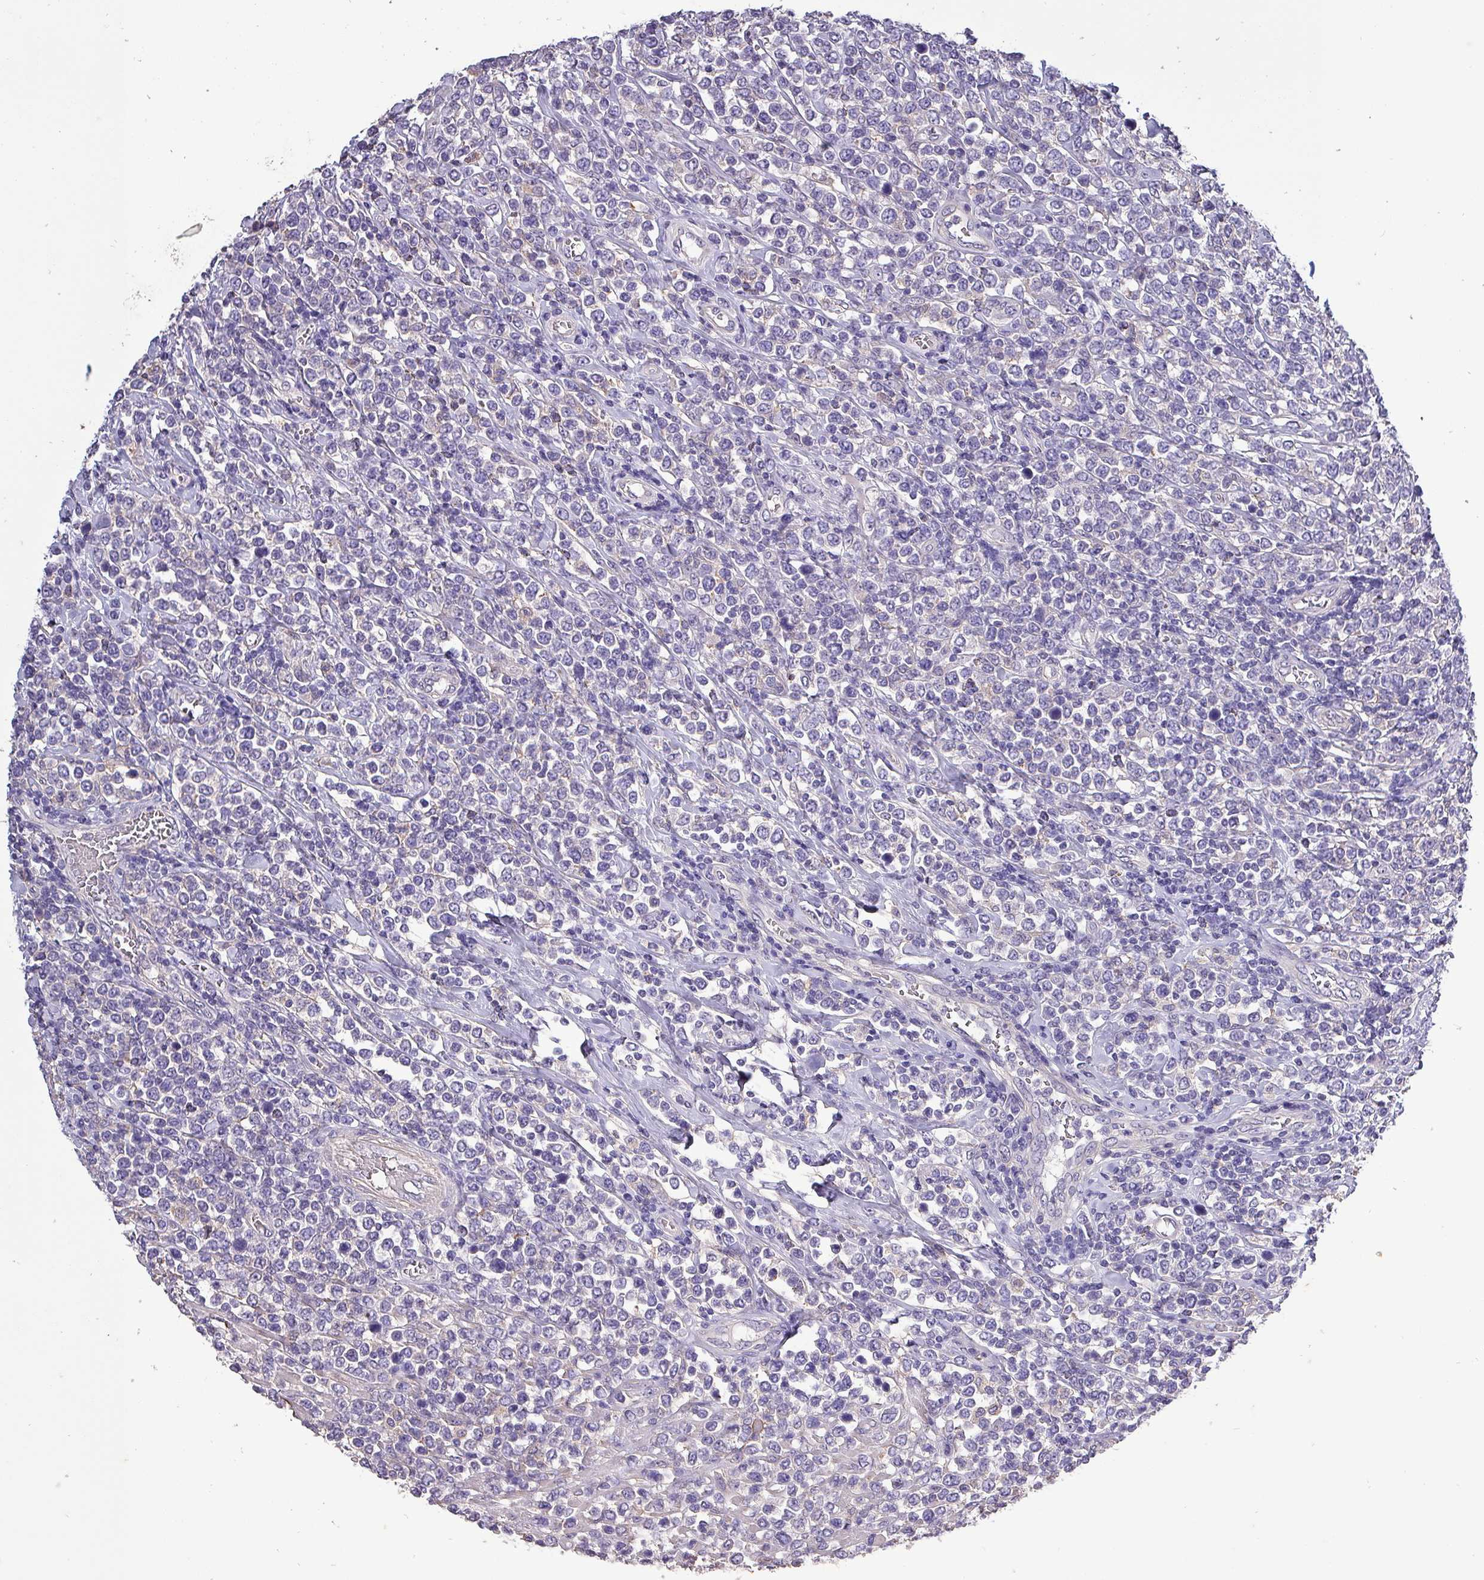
{"staining": {"intensity": "negative", "quantity": "none", "location": "none"}, "tissue": "lymphoma", "cell_type": "Tumor cells", "image_type": "cancer", "snomed": [{"axis": "morphology", "description": "Malignant lymphoma, non-Hodgkin's type, High grade"}, {"axis": "topography", "description": "Soft tissue"}], "caption": "High power microscopy histopathology image of an immunohistochemistry (IHC) micrograph of high-grade malignant lymphoma, non-Hodgkin's type, revealing no significant expression in tumor cells.", "gene": "HTRA4", "patient": {"sex": "female", "age": 56}}